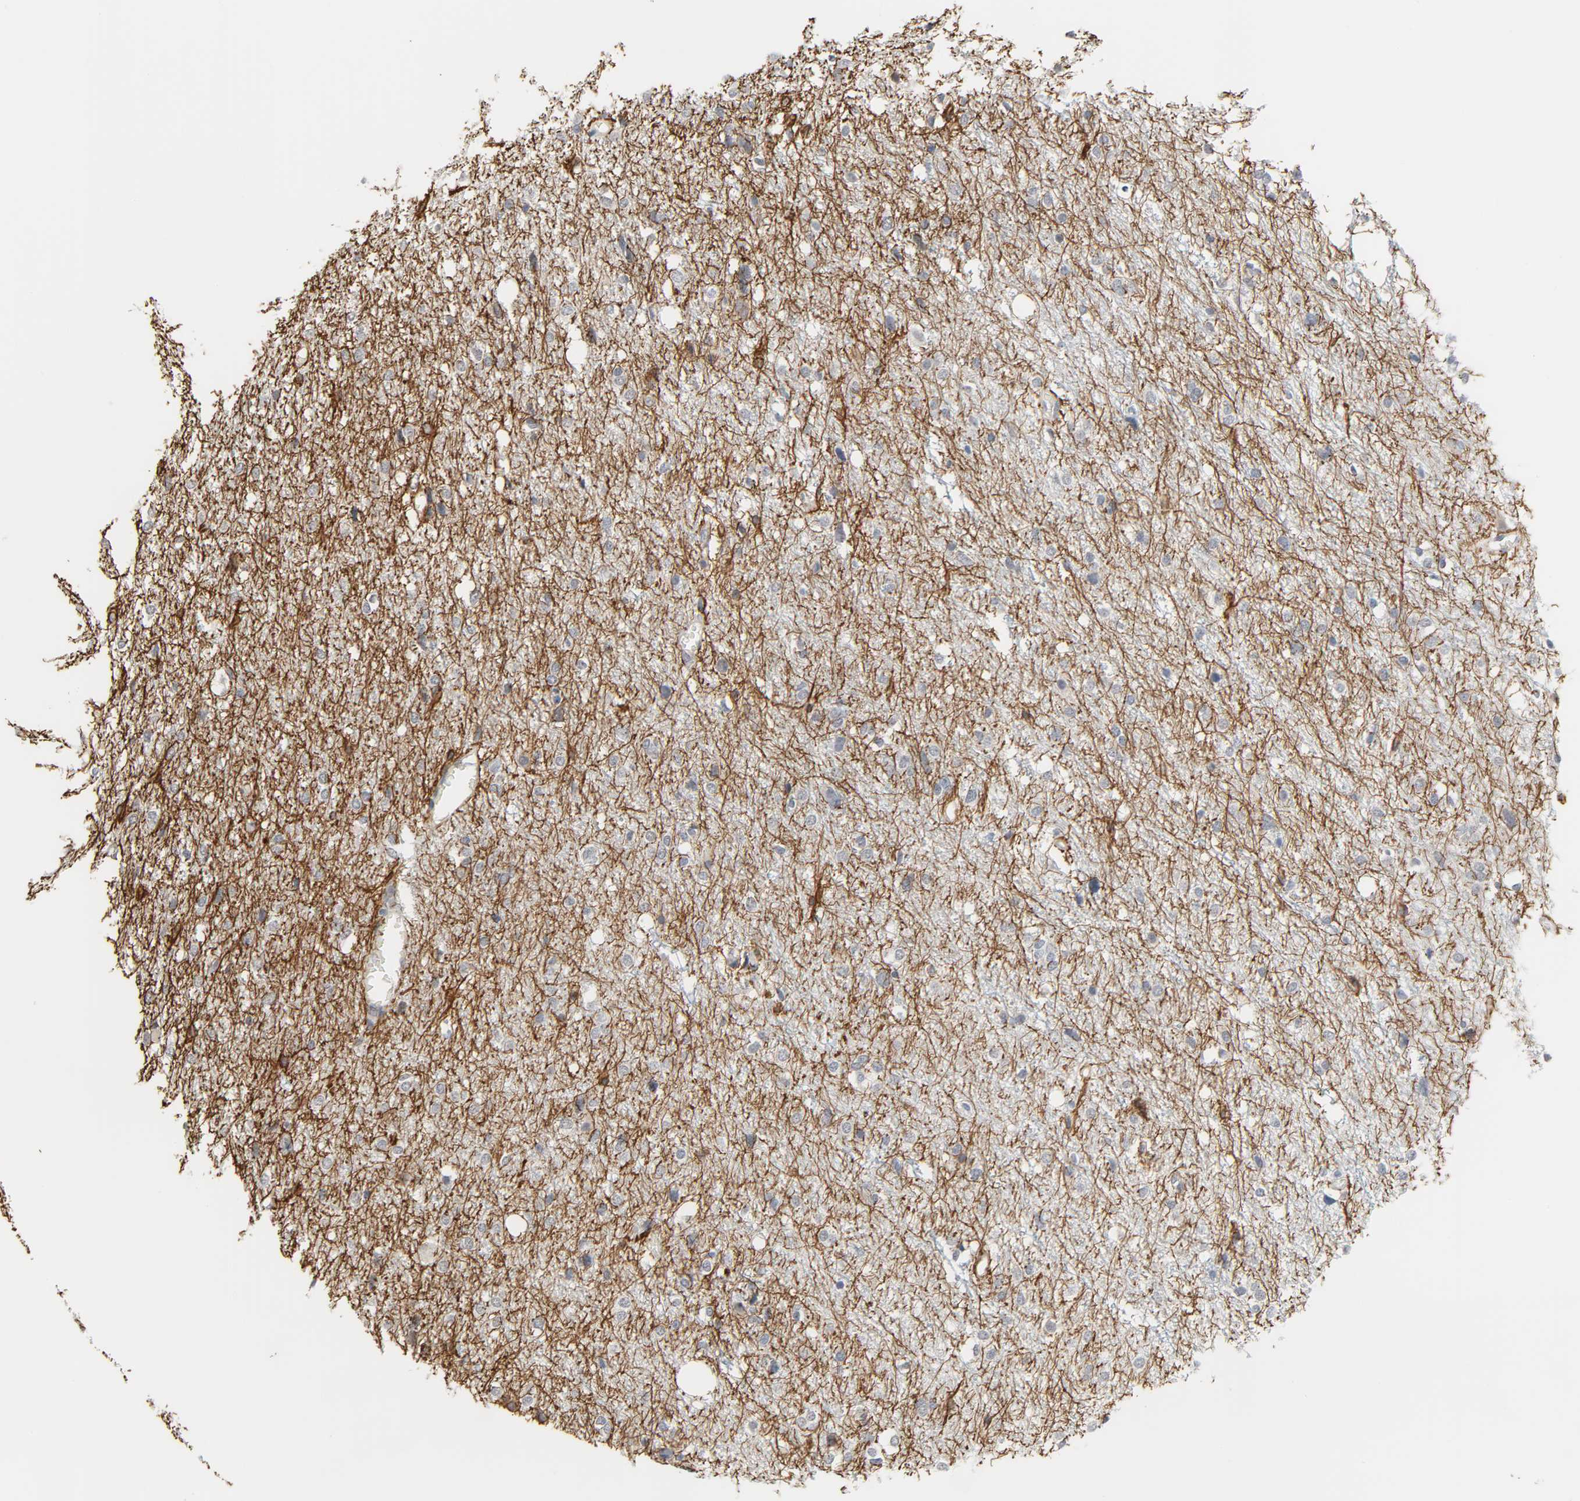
{"staining": {"intensity": "weak", "quantity": "<25%", "location": "cytoplasmic/membranous"}, "tissue": "glioma", "cell_type": "Tumor cells", "image_type": "cancer", "snomed": [{"axis": "morphology", "description": "Glioma, malignant, High grade"}, {"axis": "topography", "description": "Brain"}], "caption": "An immunohistochemistry (IHC) photomicrograph of malignant glioma (high-grade) is shown. There is no staining in tumor cells of malignant glioma (high-grade). The staining was performed using DAB (3,3'-diaminobenzidine) to visualize the protein expression in brown, while the nuclei were stained in blue with hematoxylin (Magnification: 20x).", "gene": "ACSS2", "patient": {"sex": "female", "age": 59}}